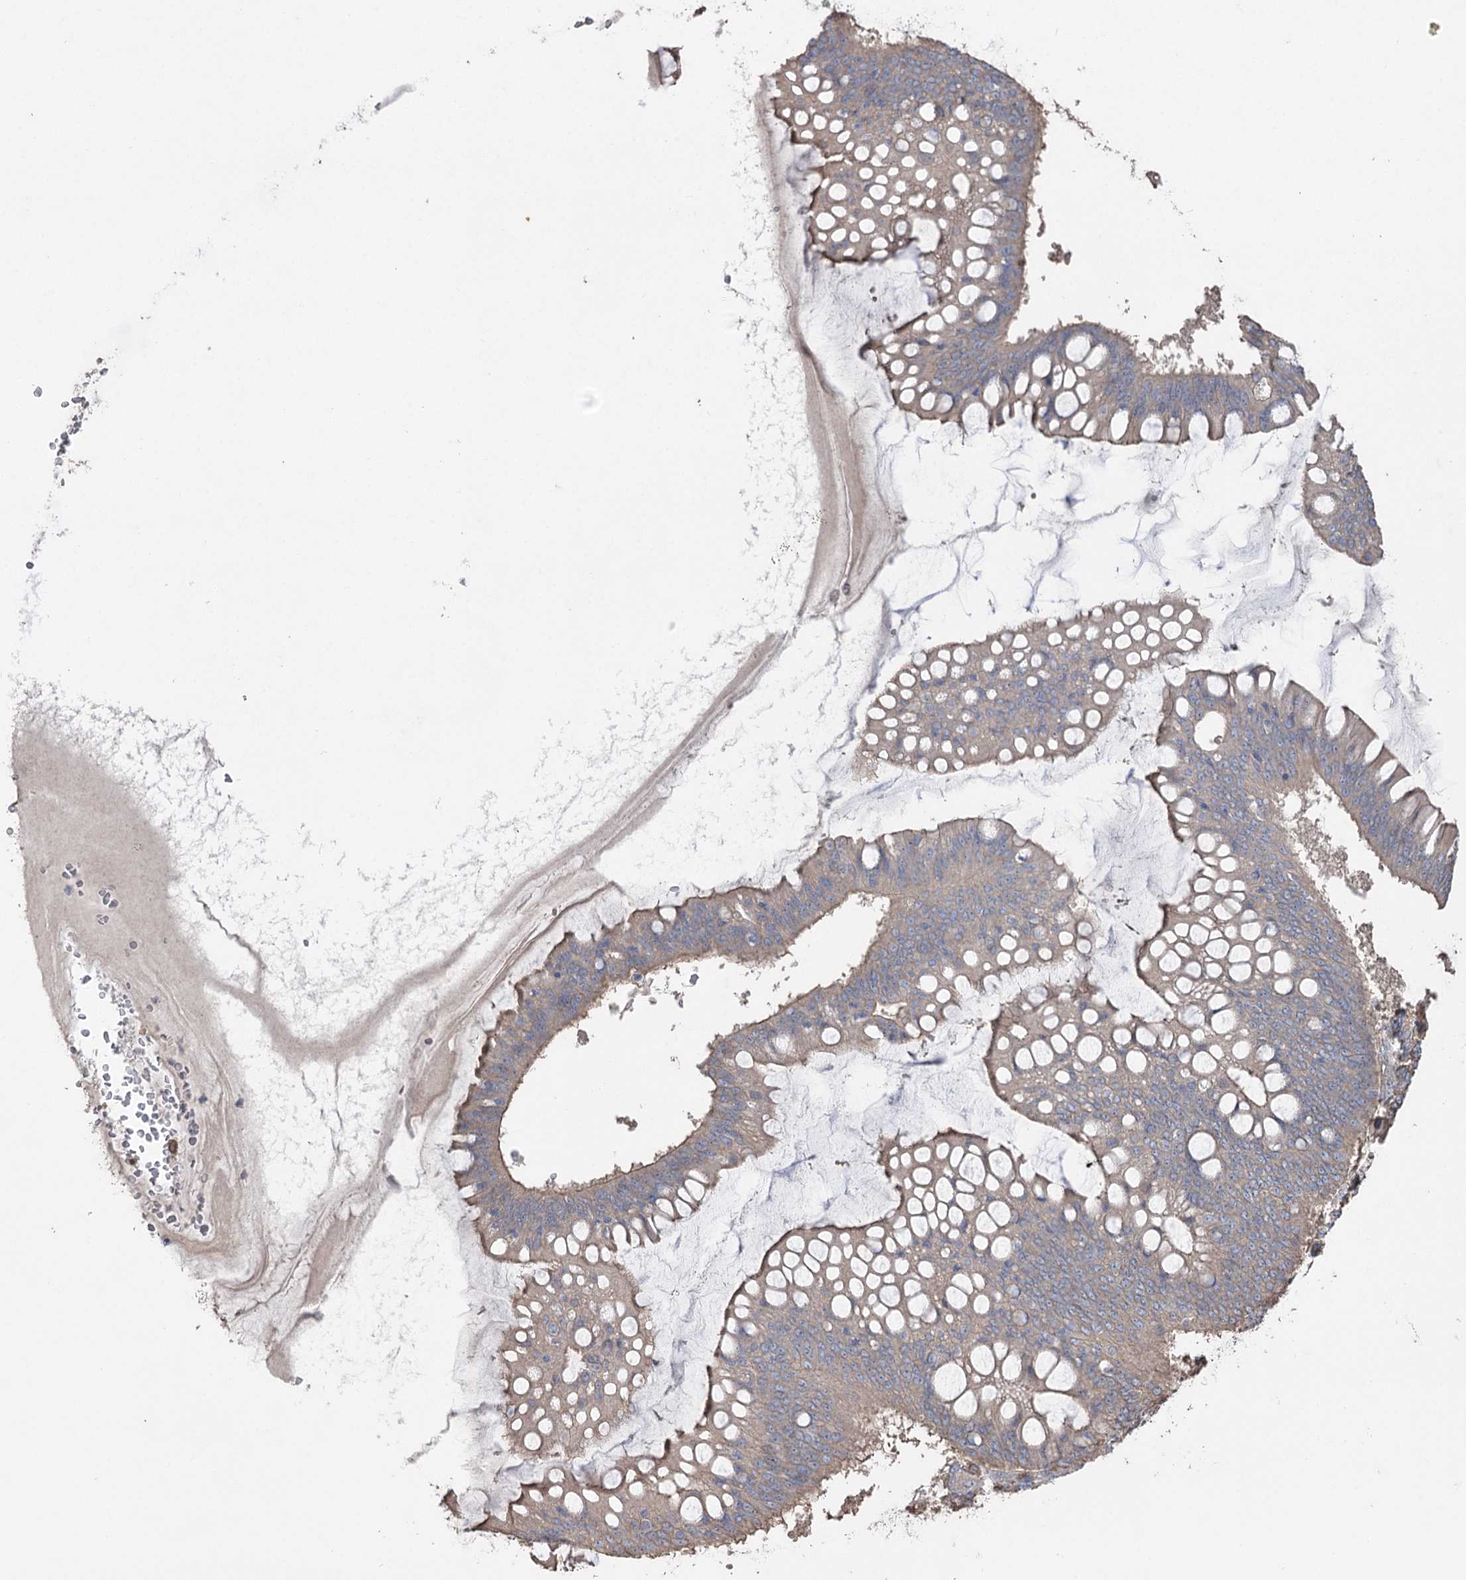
{"staining": {"intensity": "weak", "quantity": "25%-75%", "location": "cytoplasmic/membranous"}, "tissue": "ovarian cancer", "cell_type": "Tumor cells", "image_type": "cancer", "snomed": [{"axis": "morphology", "description": "Cystadenocarcinoma, mucinous, NOS"}, {"axis": "topography", "description": "Ovary"}], "caption": "IHC histopathology image of neoplastic tissue: ovarian cancer stained using IHC displays low levels of weak protein expression localized specifically in the cytoplasmic/membranous of tumor cells, appearing as a cytoplasmic/membranous brown color.", "gene": "FAM13B", "patient": {"sex": "female", "age": 73}}